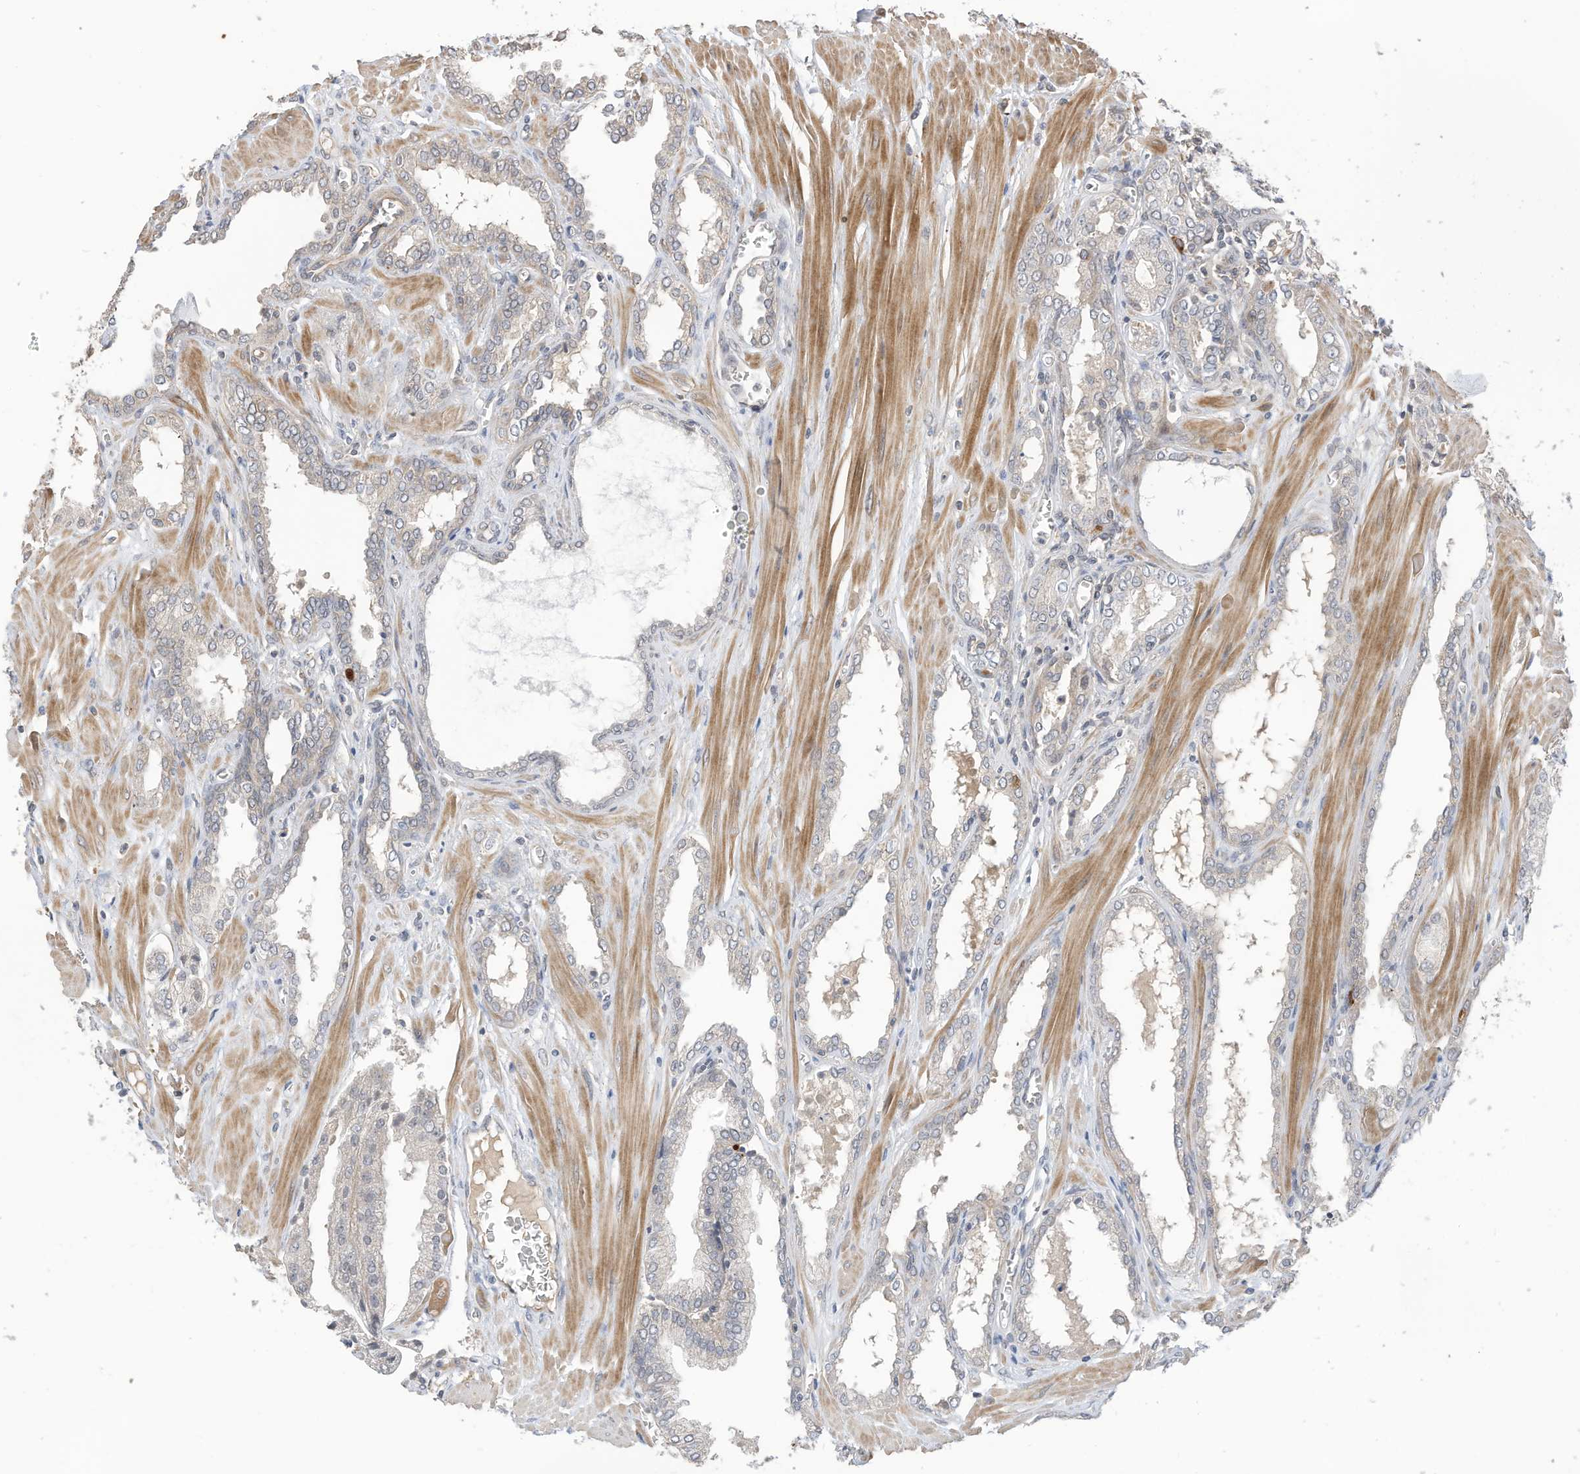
{"staining": {"intensity": "negative", "quantity": "none", "location": "none"}, "tissue": "prostate cancer", "cell_type": "Tumor cells", "image_type": "cancer", "snomed": [{"axis": "morphology", "description": "Adenocarcinoma, Low grade"}, {"axis": "topography", "description": "Prostate"}], "caption": "This is a micrograph of immunohistochemistry (IHC) staining of prostate cancer (adenocarcinoma (low-grade)), which shows no expression in tumor cells.", "gene": "REC8", "patient": {"sex": "male", "age": 67}}